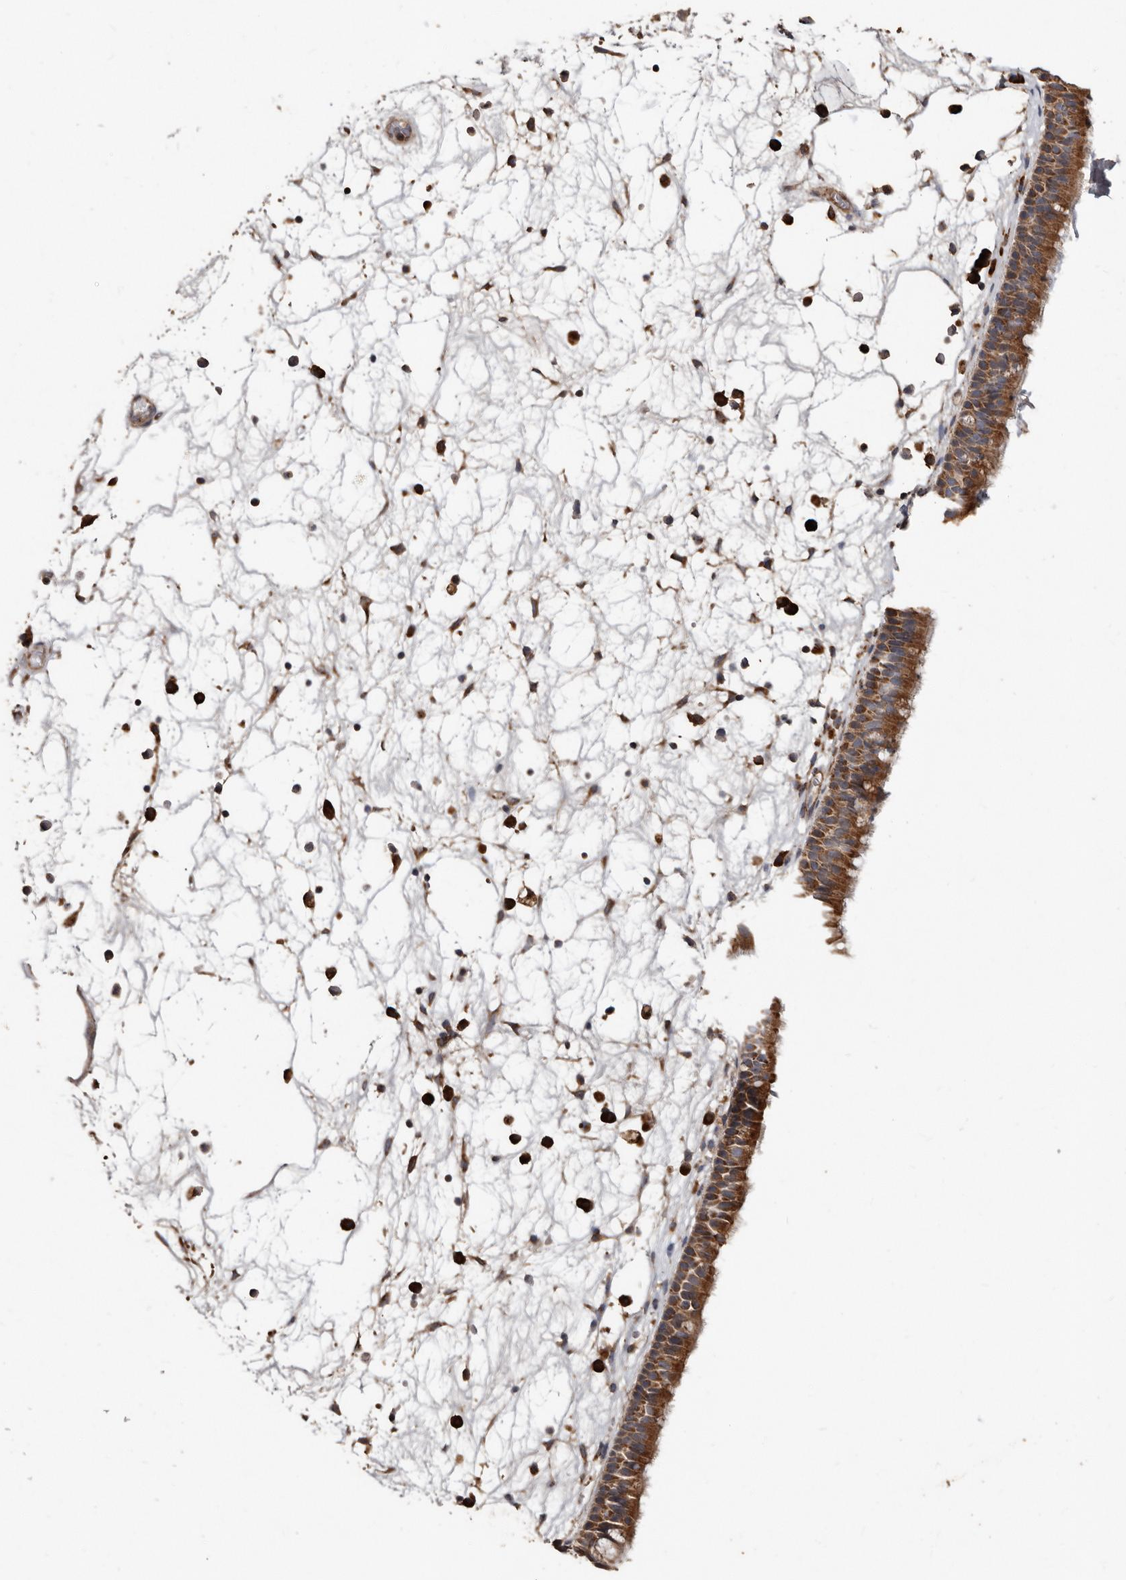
{"staining": {"intensity": "moderate", "quantity": ">75%", "location": "cytoplasmic/membranous"}, "tissue": "nasopharynx", "cell_type": "Respiratory epithelial cells", "image_type": "normal", "snomed": [{"axis": "morphology", "description": "Normal tissue, NOS"}, {"axis": "morphology", "description": "Inflammation, NOS"}, {"axis": "morphology", "description": "Malignant melanoma, Metastatic site"}, {"axis": "topography", "description": "Nasopharynx"}], "caption": "Unremarkable nasopharynx shows moderate cytoplasmic/membranous positivity in approximately >75% of respiratory epithelial cells.", "gene": "OSGIN2", "patient": {"sex": "male", "age": 70}}